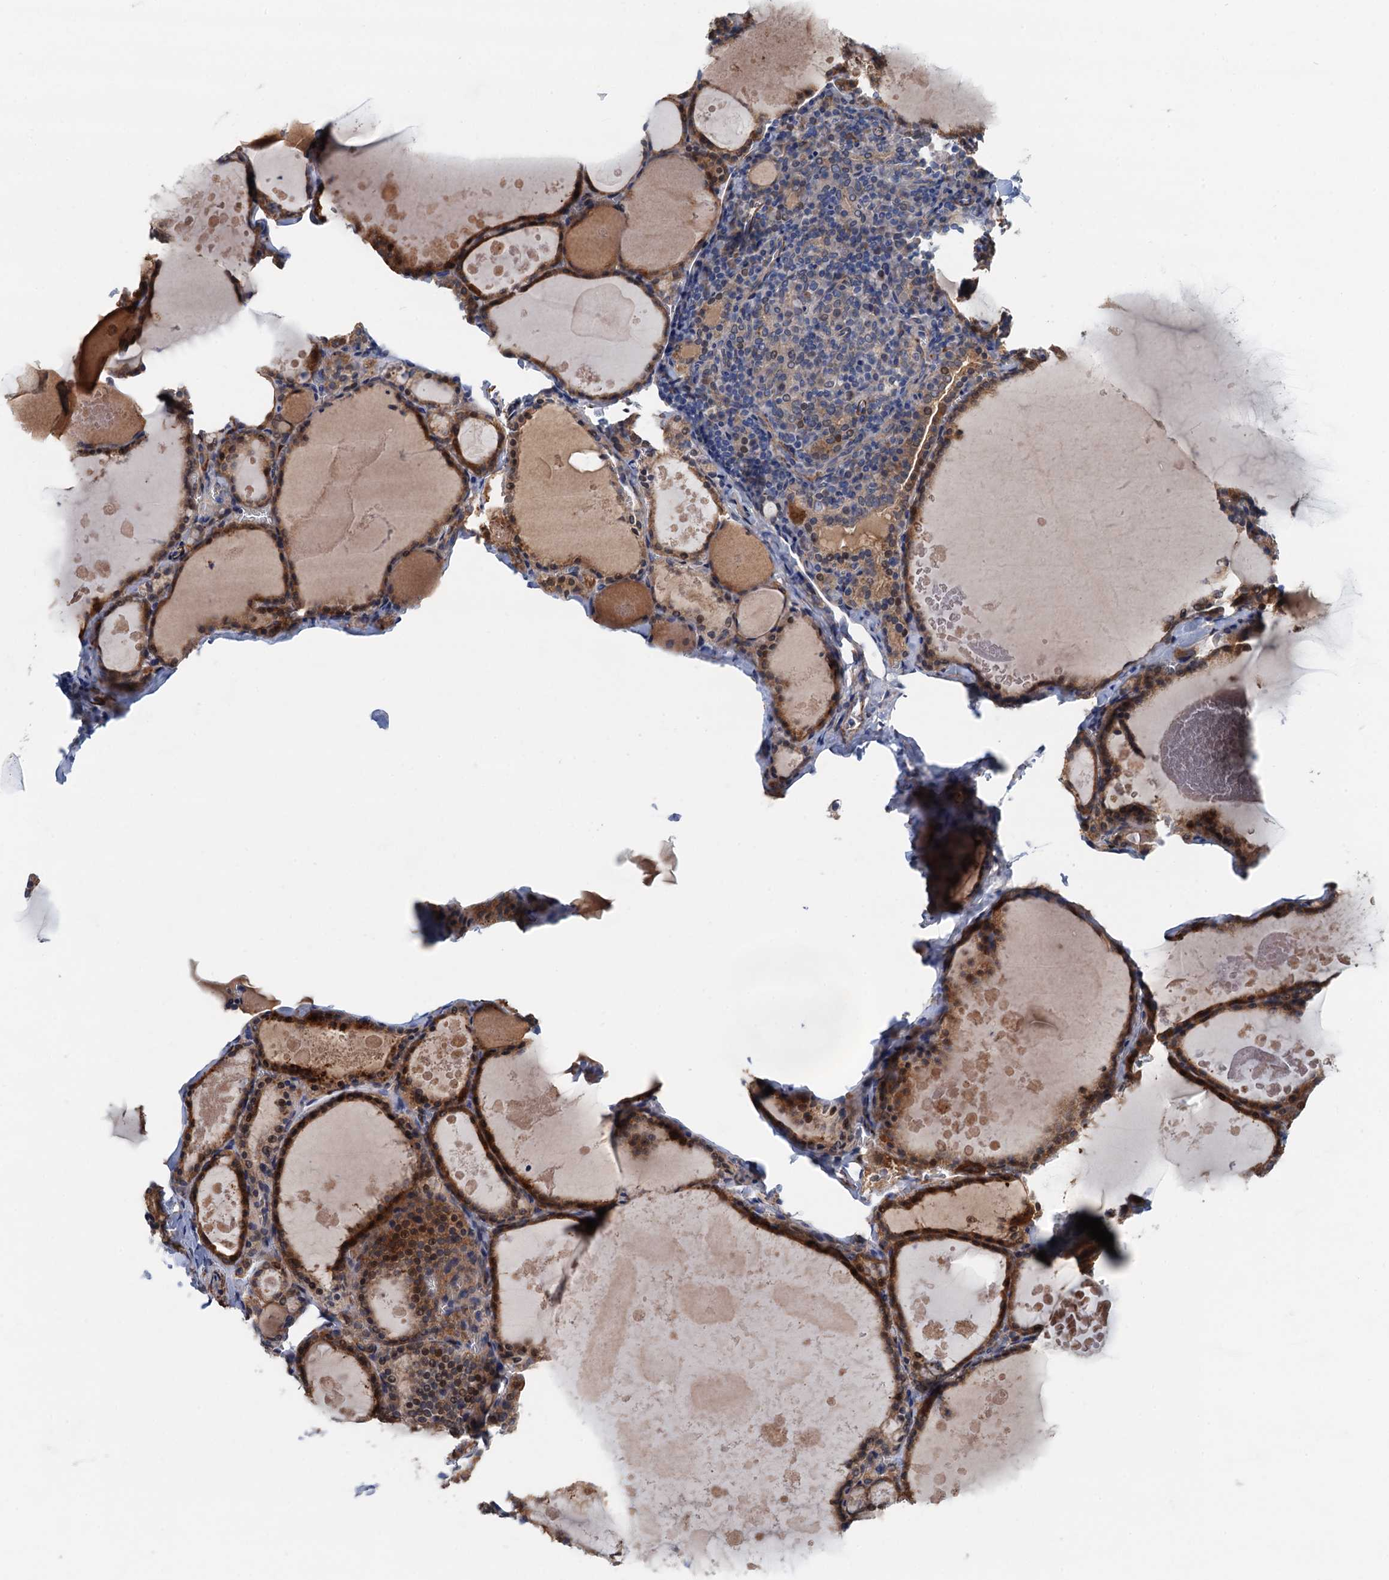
{"staining": {"intensity": "moderate", "quantity": ">75%", "location": "cytoplasmic/membranous"}, "tissue": "thyroid gland", "cell_type": "Glandular cells", "image_type": "normal", "snomed": [{"axis": "morphology", "description": "Normal tissue, NOS"}, {"axis": "topography", "description": "Thyroid gland"}], "caption": "Immunohistochemistry (IHC) photomicrograph of unremarkable thyroid gland: human thyroid gland stained using IHC demonstrates medium levels of moderate protein expression localized specifically in the cytoplasmic/membranous of glandular cells, appearing as a cytoplasmic/membranous brown color.", "gene": "CSTPP1", "patient": {"sex": "male", "age": 56}}